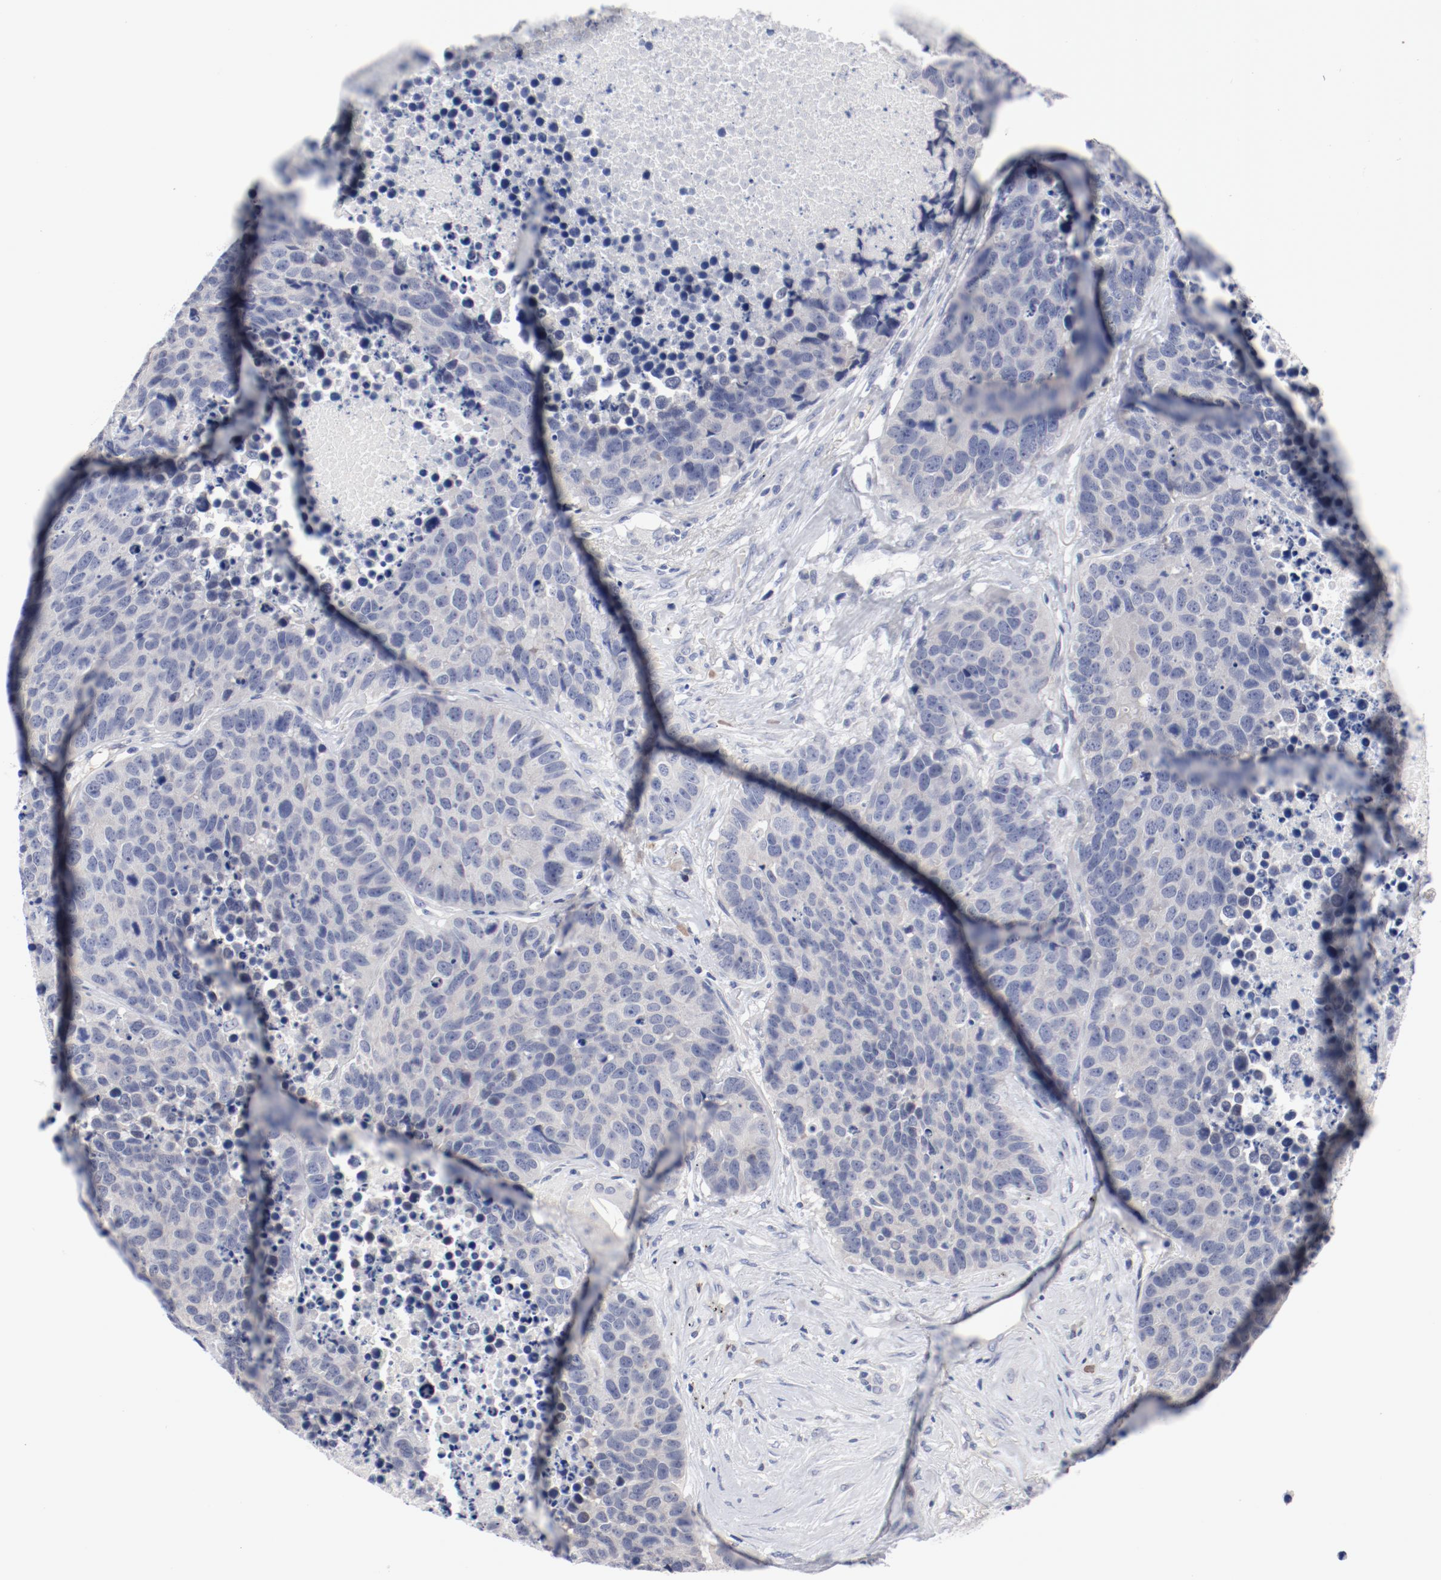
{"staining": {"intensity": "negative", "quantity": "none", "location": "none"}, "tissue": "carcinoid", "cell_type": "Tumor cells", "image_type": "cancer", "snomed": [{"axis": "morphology", "description": "Carcinoid, malignant, NOS"}, {"axis": "topography", "description": "Lung"}], "caption": "The micrograph reveals no staining of tumor cells in carcinoid.", "gene": "KCNK13", "patient": {"sex": "male", "age": 60}}